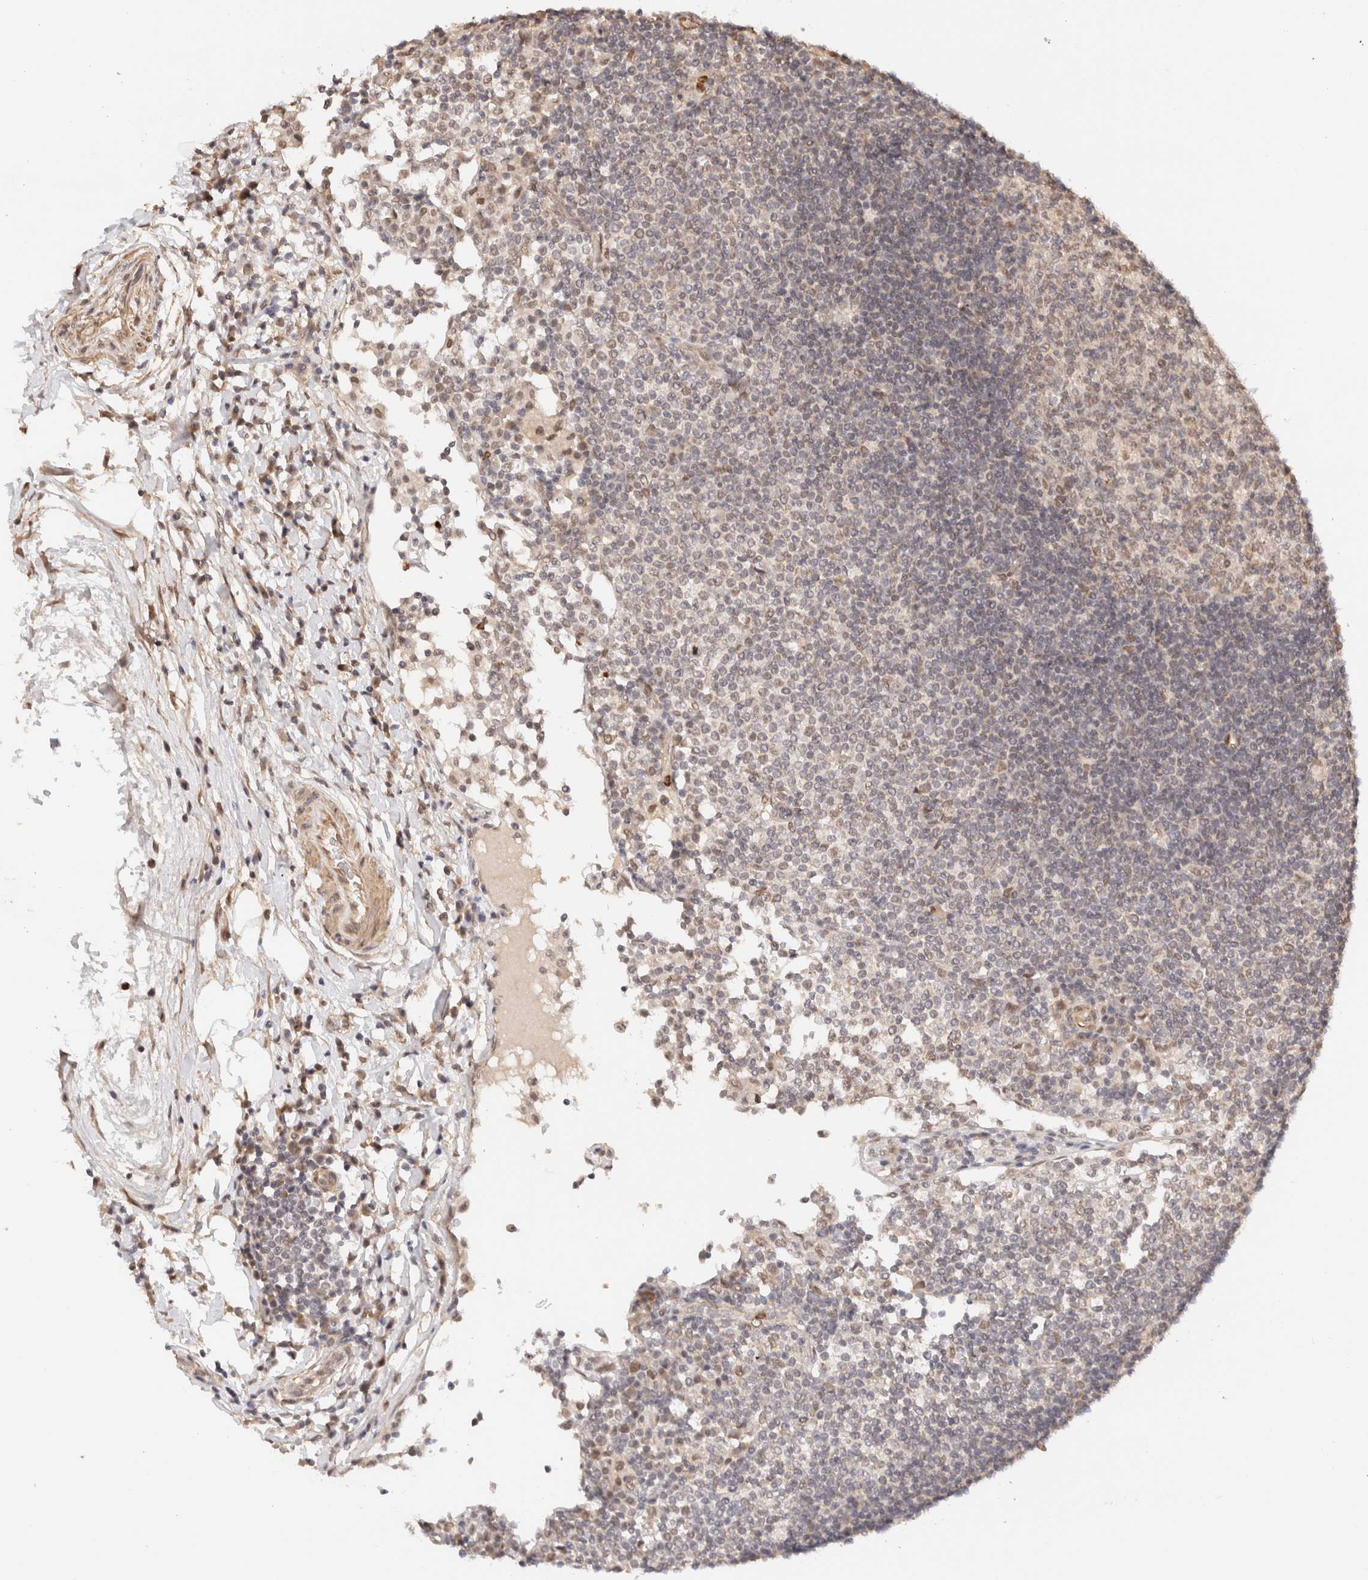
{"staining": {"intensity": "weak", "quantity": "25%-75%", "location": "nuclear"}, "tissue": "lymph node", "cell_type": "Germinal center cells", "image_type": "normal", "snomed": [{"axis": "morphology", "description": "Normal tissue, NOS"}, {"axis": "topography", "description": "Lymph node"}], "caption": "A photomicrograph showing weak nuclear positivity in about 25%-75% of germinal center cells in benign lymph node, as visualized by brown immunohistochemical staining.", "gene": "BRPF3", "patient": {"sex": "female", "age": 53}}